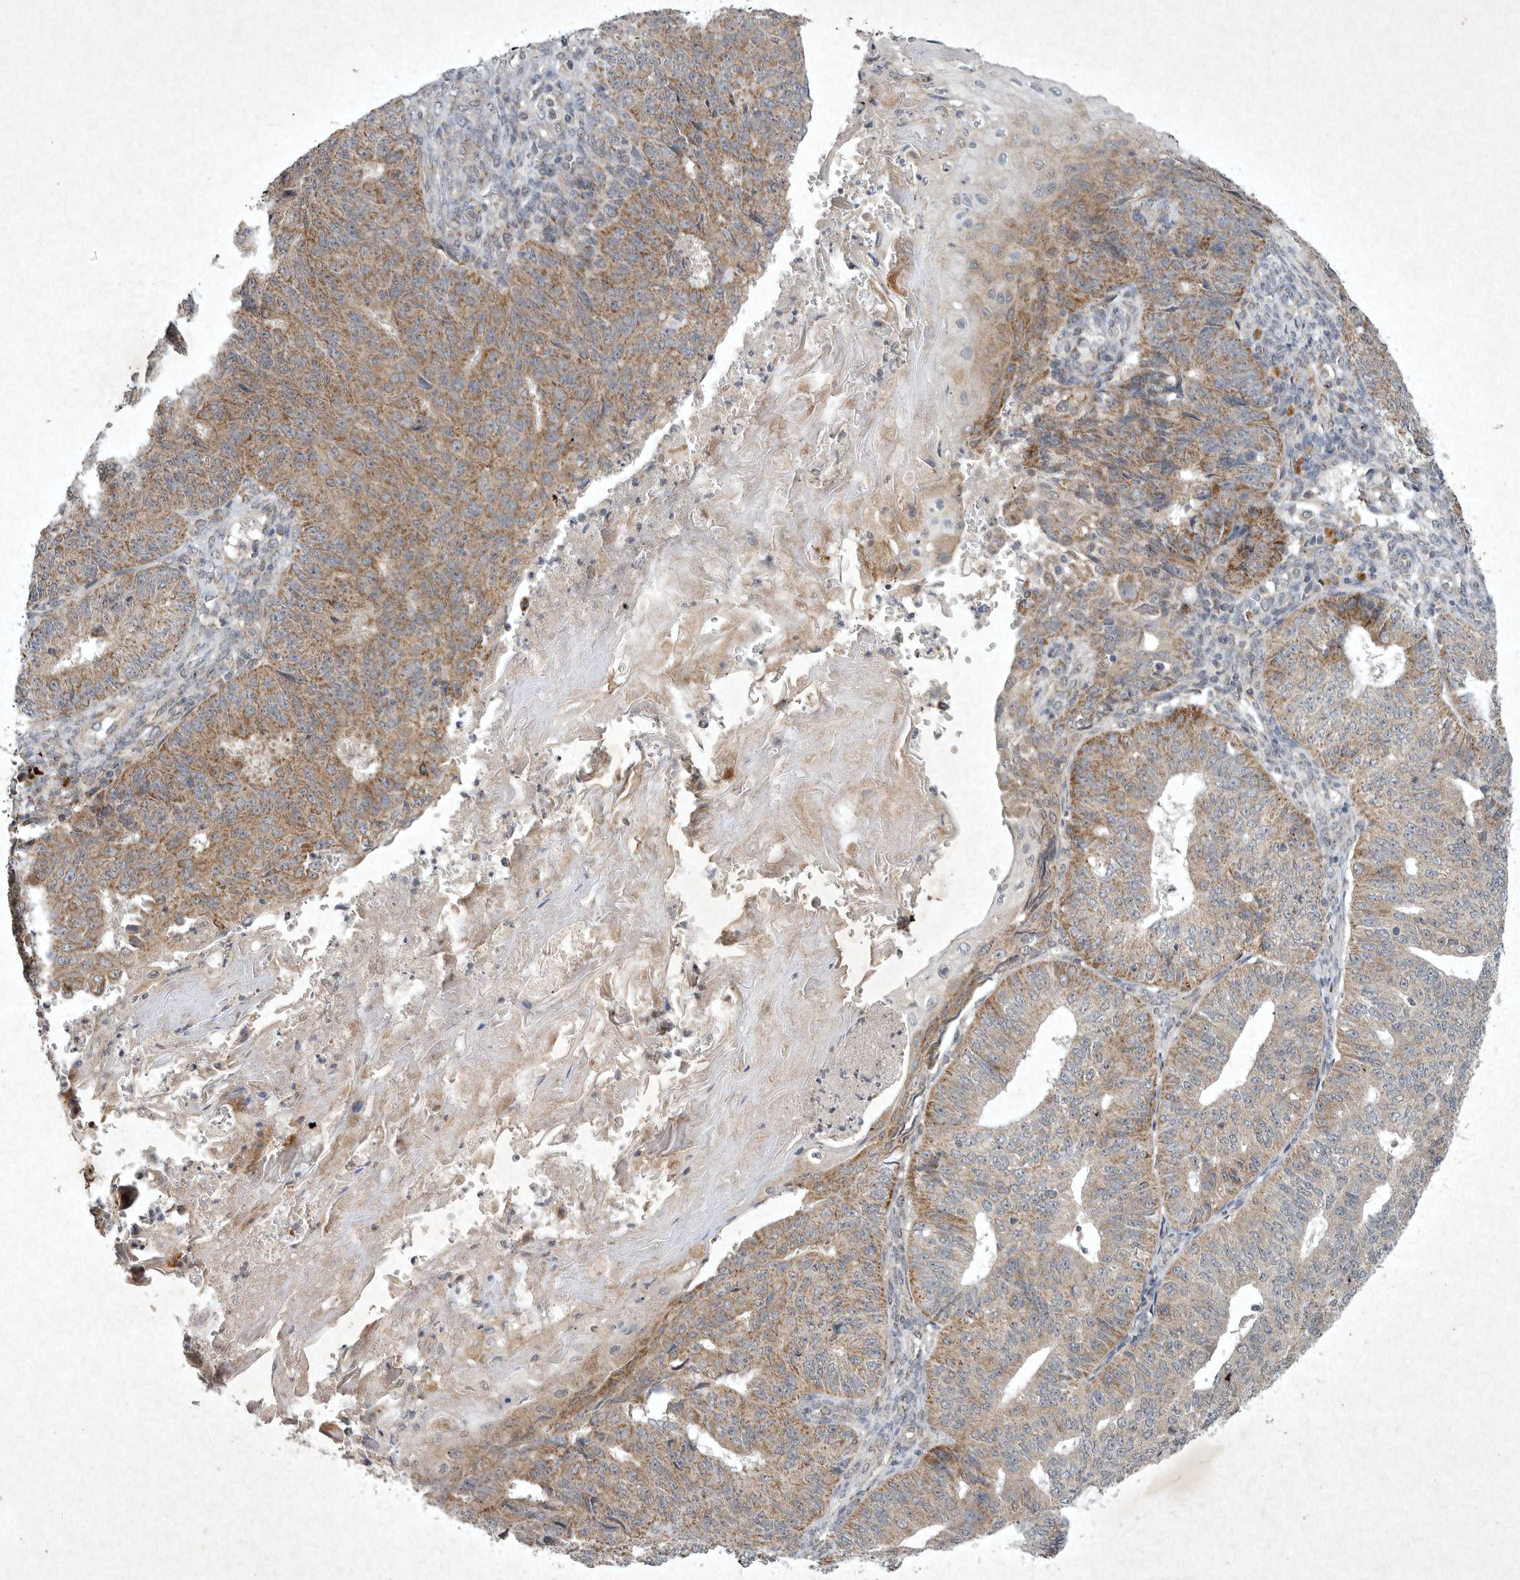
{"staining": {"intensity": "moderate", "quantity": ">75%", "location": "cytoplasmic/membranous"}, "tissue": "endometrial cancer", "cell_type": "Tumor cells", "image_type": "cancer", "snomed": [{"axis": "morphology", "description": "Adenocarcinoma, NOS"}, {"axis": "topography", "description": "Endometrium"}], "caption": "There is medium levels of moderate cytoplasmic/membranous positivity in tumor cells of endometrial cancer, as demonstrated by immunohistochemical staining (brown color).", "gene": "DDR1", "patient": {"sex": "female", "age": 32}}